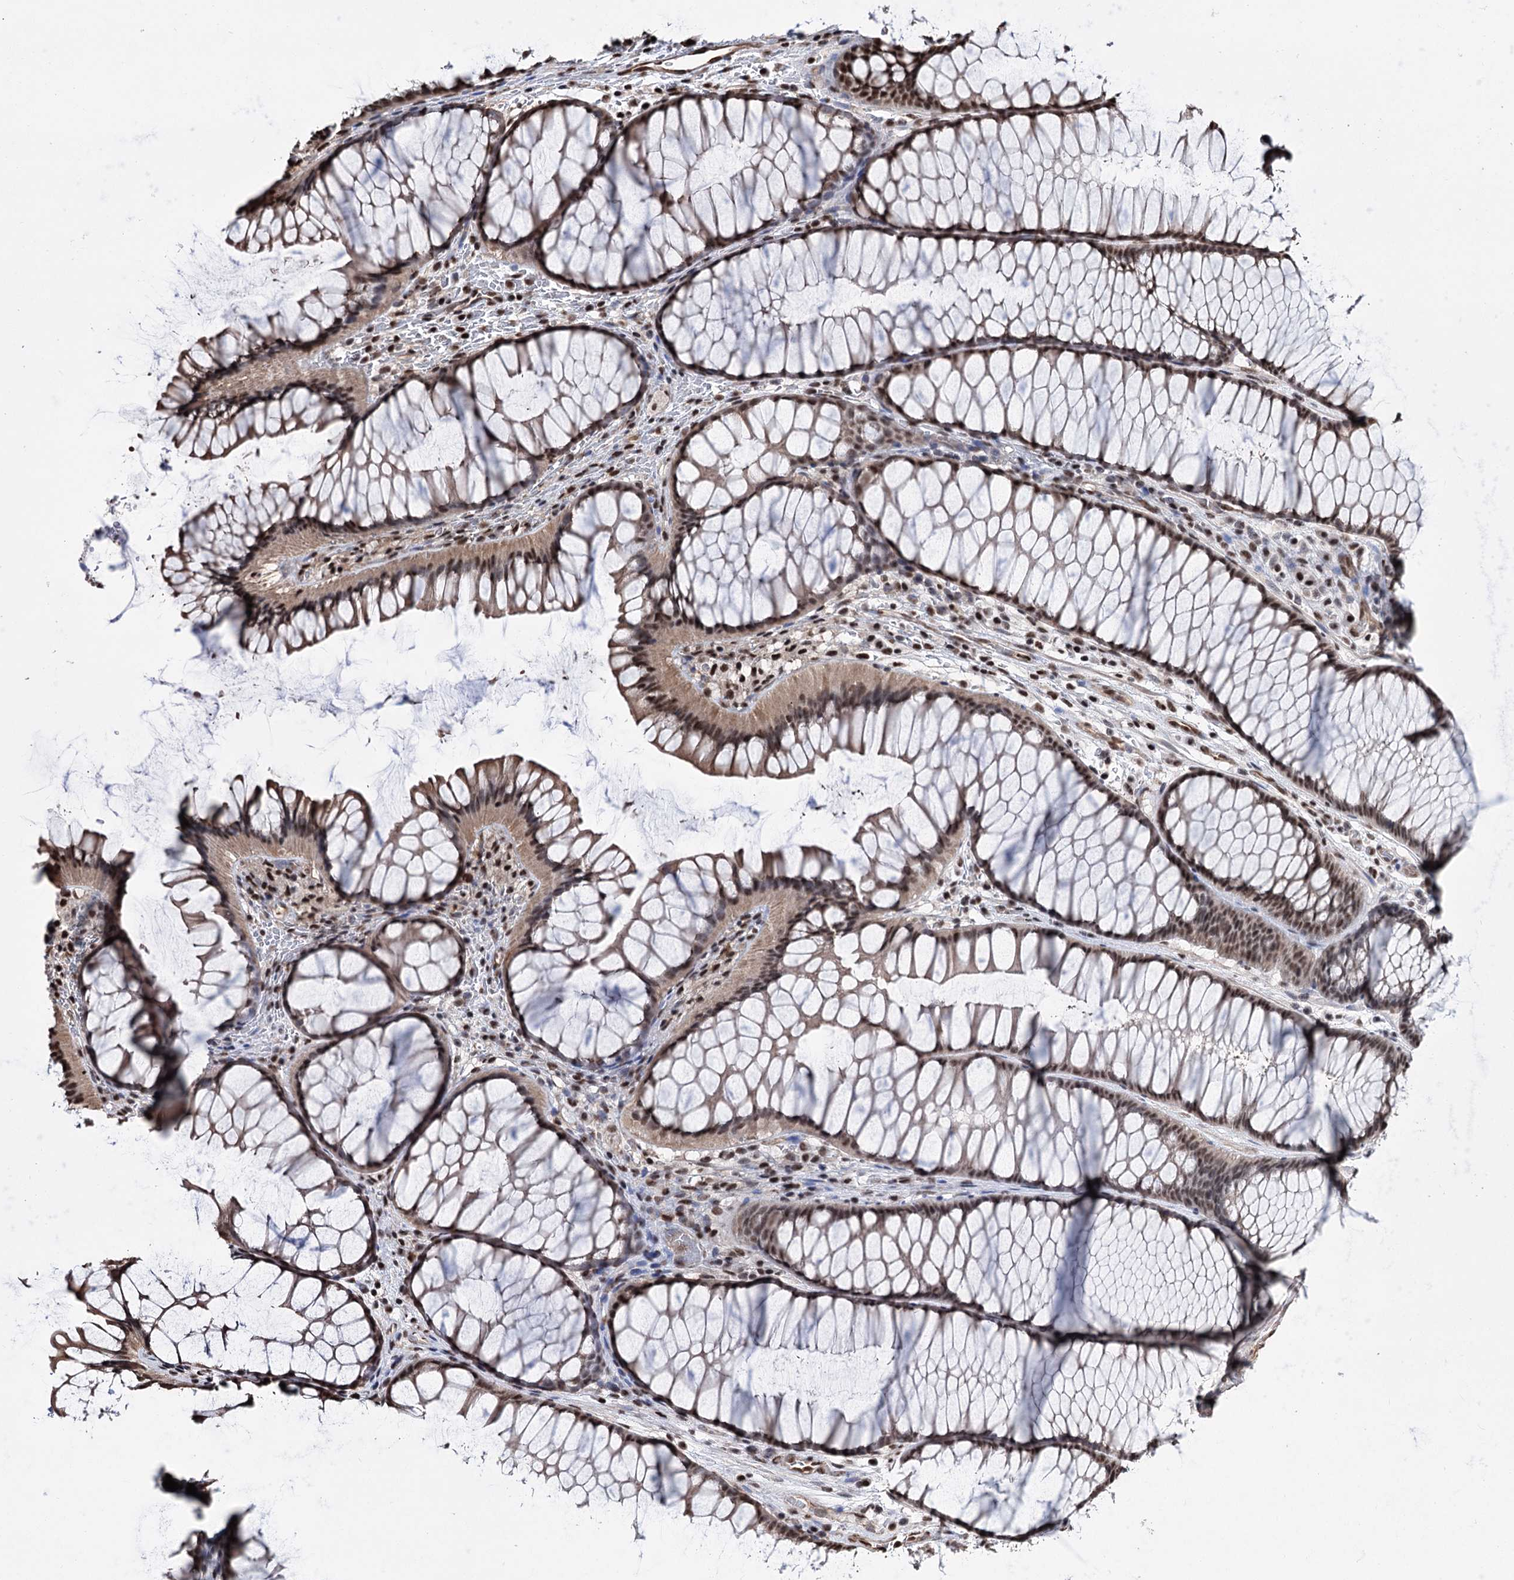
{"staining": {"intensity": "negative", "quantity": "none", "location": "none"}, "tissue": "colon", "cell_type": "Endothelial cells", "image_type": "normal", "snomed": [{"axis": "morphology", "description": "Normal tissue, NOS"}, {"axis": "topography", "description": "Colon"}], "caption": "The IHC histopathology image has no significant expression in endothelial cells of colon.", "gene": "CHMP7", "patient": {"sex": "female", "age": 82}}